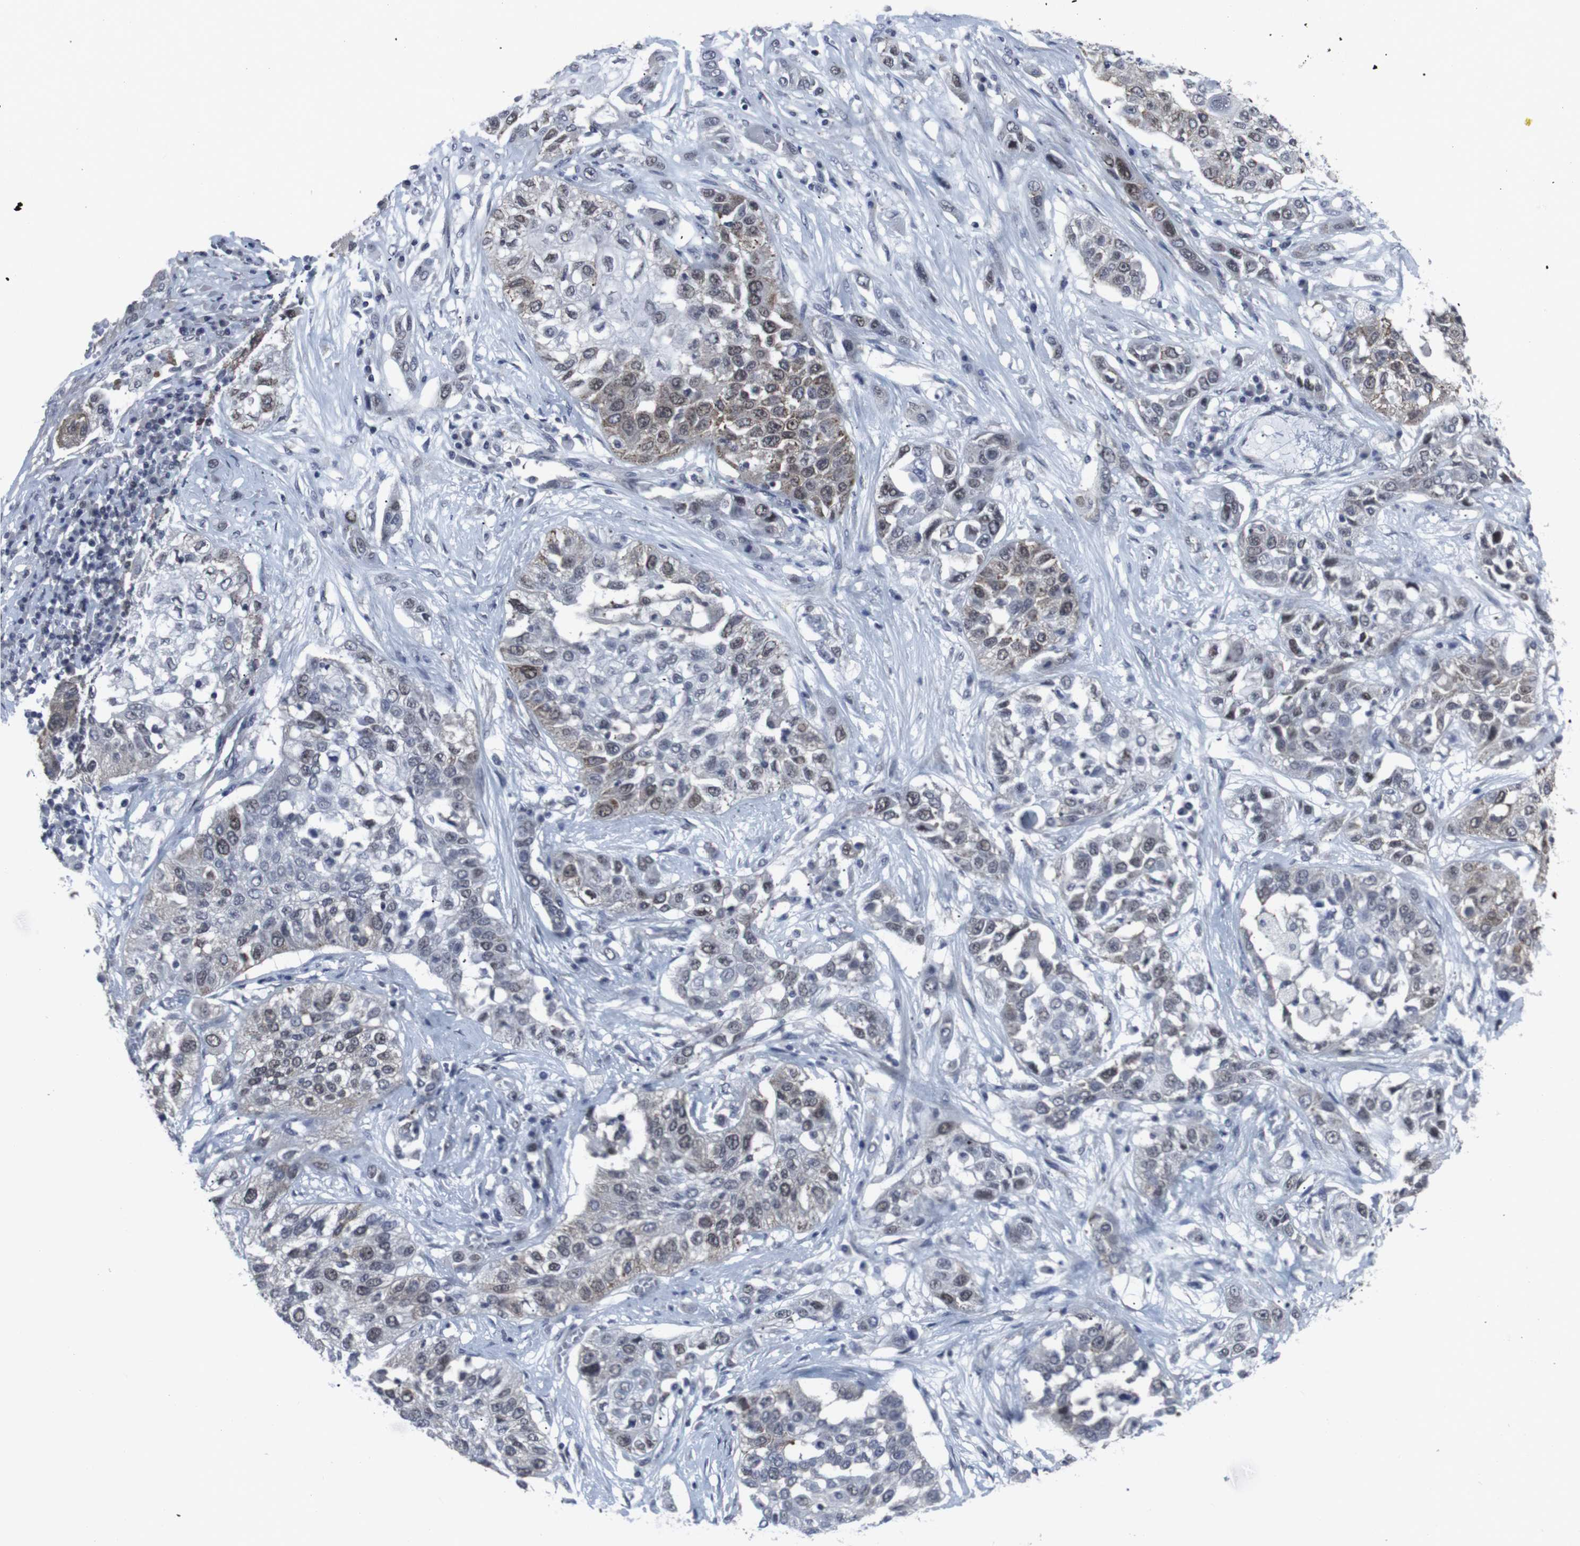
{"staining": {"intensity": "moderate", "quantity": "25%-75%", "location": "cytoplasmic/membranous,nuclear"}, "tissue": "lung cancer", "cell_type": "Tumor cells", "image_type": "cancer", "snomed": [{"axis": "morphology", "description": "Squamous cell carcinoma, NOS"}, {"axis": "topography", "description": "Lung"}], "caption": "A brown stain highlights moderate cytoplasmic/membranous and nuclear staining of a protein in lung squamous cell carcinoma tumor cells. (Brightfield microscopy of DAB IHC at high magnification).", "gene": "GEMIN2", "patient": {"sex": "male", "age": 71}}